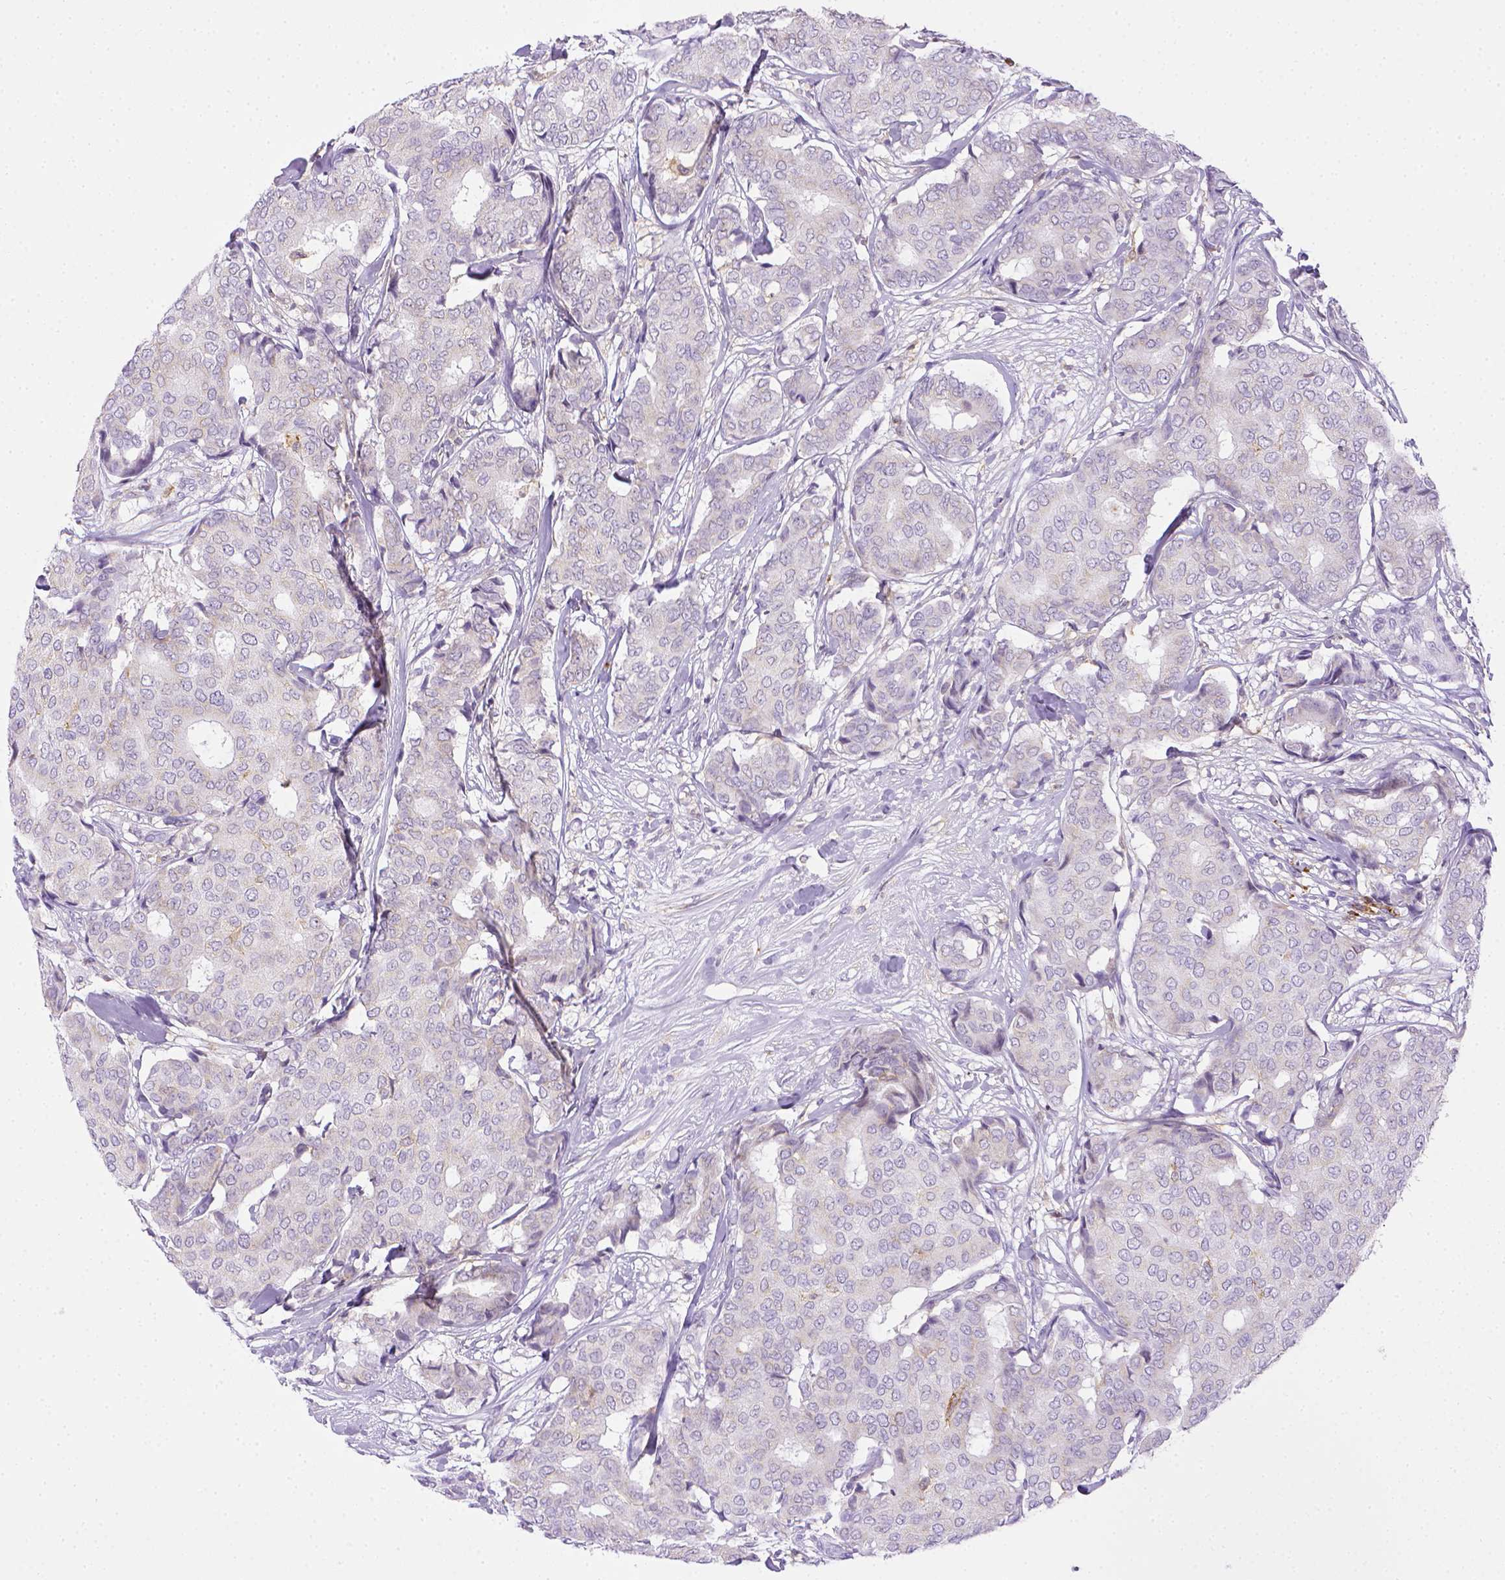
{"staining": {"intensity": "negative", "quantity": "none", "location": "none"}, "tissue": "breast cancer", "cell_type": "Tumor cells", "image_type": "cancer", "snomed": [{"axis": "morphology", "description": "Duct carcinoma"}, {"axis": "topography", "description": "Breast"}], "caption": "The immunohistochemistry (IHC) histopathology image has no significant positivity in tumor cells of breast intraductal carcinoma tissue.", "gene": "ITGAM", "patient": {"sex": "female", "age": 75}}